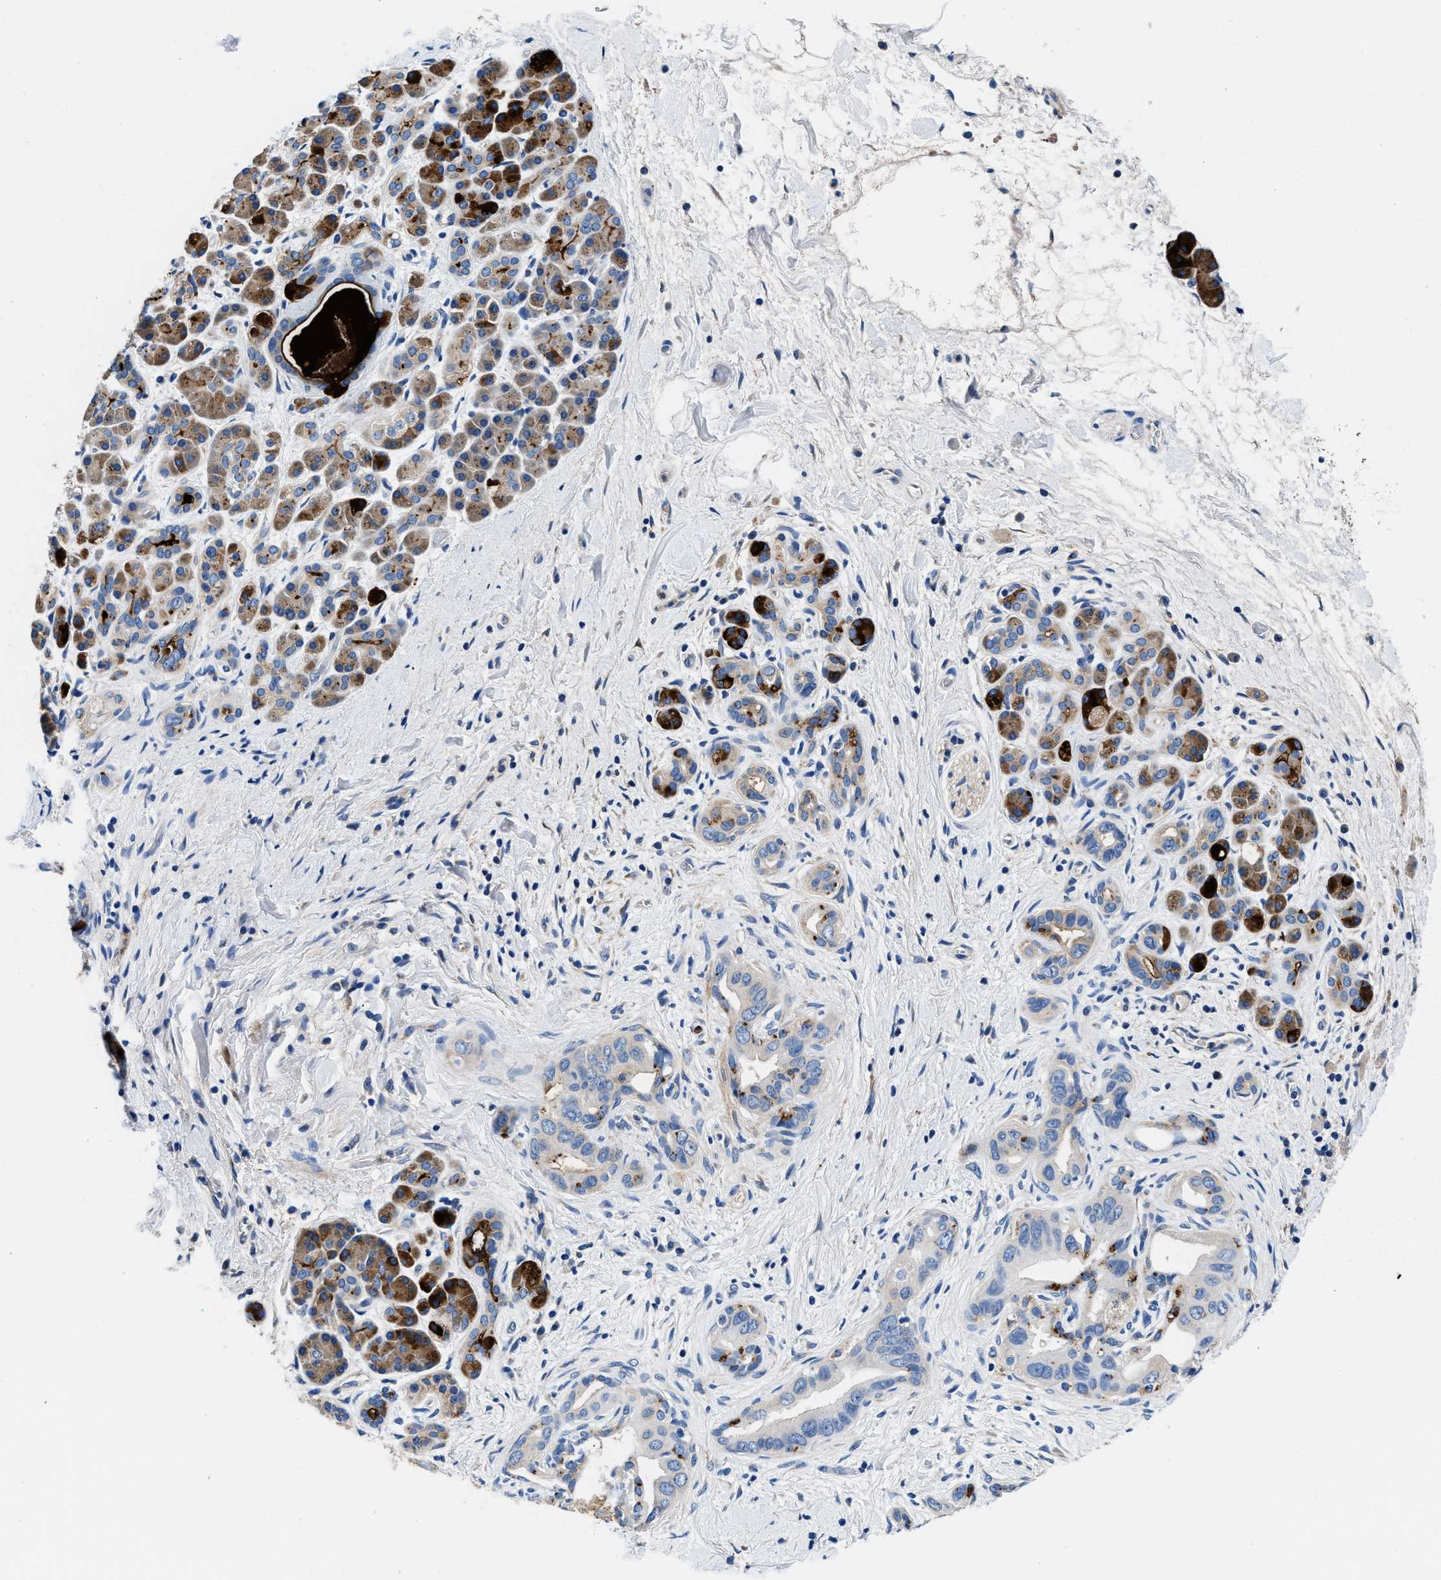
{"staining": {"intensity": "negative", "quantity": "none", "location": "none"}, "tissue": "pancreatic cancer", "cell_type": "Tumor cells", "image_type": "cancer", "snomed": [{"axis": "morphology", "description": "Adenocarcinoma, NOS"}, {"axis": "topography", "description": "Pancreas"}], "caption": "High power microscopy photomicrograph of an immunohistochemistry photomicrograph of adenocarcinoma (pancreatic), revealing no significant staining in tumor cells. (Stains: DAB immunohistochemistry (IHC) with hematoxylin counter stain, Microscopy: brightfield microscopy at high magnification).", "gene": "NEU1", "patient": {"sex": "male", "age": 55}}